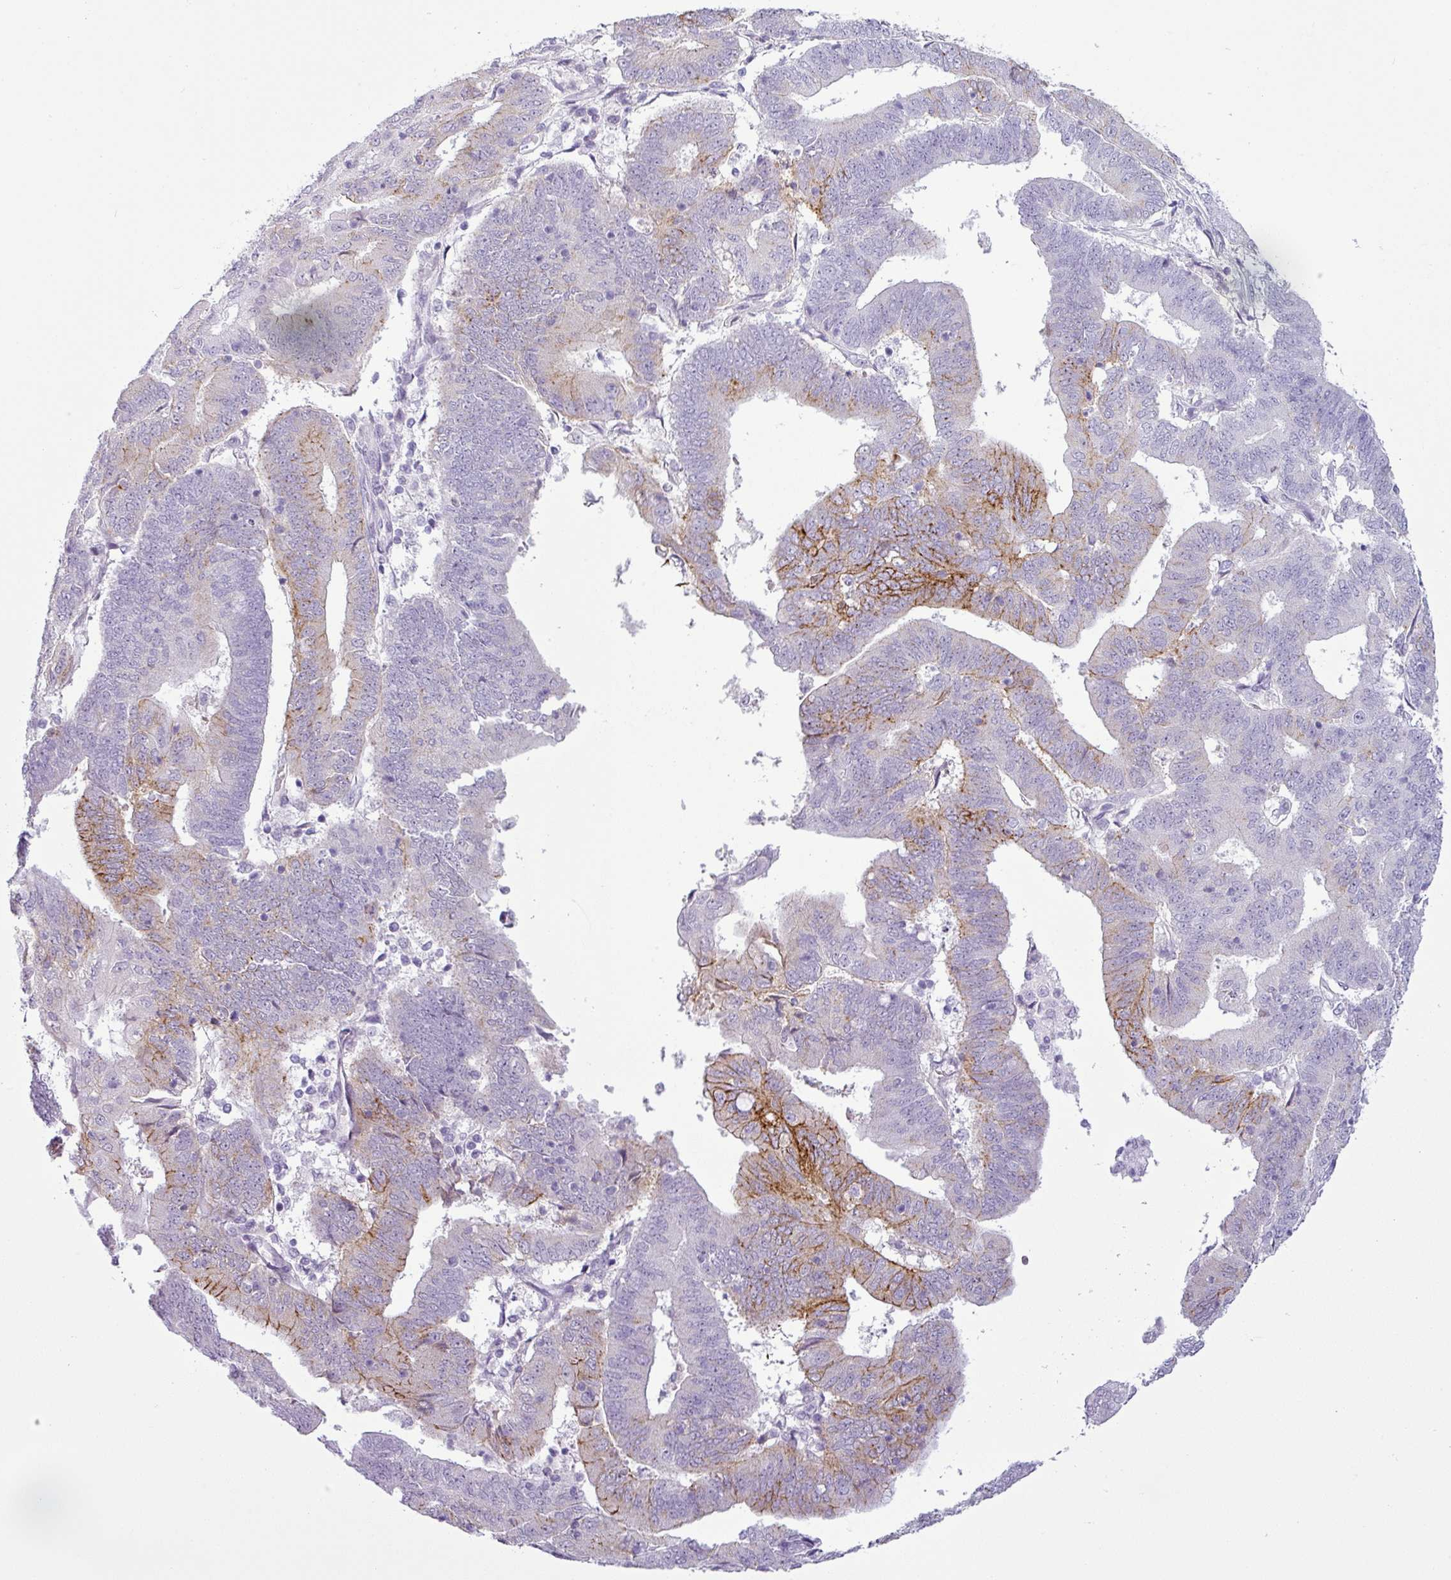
{"staining": {"intensity": "moderate", "quantity": "<25%", "location": "cytoplasmic/membranous"}, "tissue": "endometrial cancer", "cell_type": "Tumor cells", "image_type": "cancer", "snomed": [{"axis": "morphology", "description": "Adenocarcinoma, NOS"}, {"axis": "topography", "description": "Endometrium"}], "caption": "This histopathology image reveals endometrial cancer (adenocarcinoma) stained with immunohistochemistry (IHC) to label a protein in brown. The cytoplasmic/membranous of tumor cells show moderate positivity for the protein. Nuclei are counter-stained blue.", "gene": "CDH16", "patient": {"sex": "female", "age": 70}}